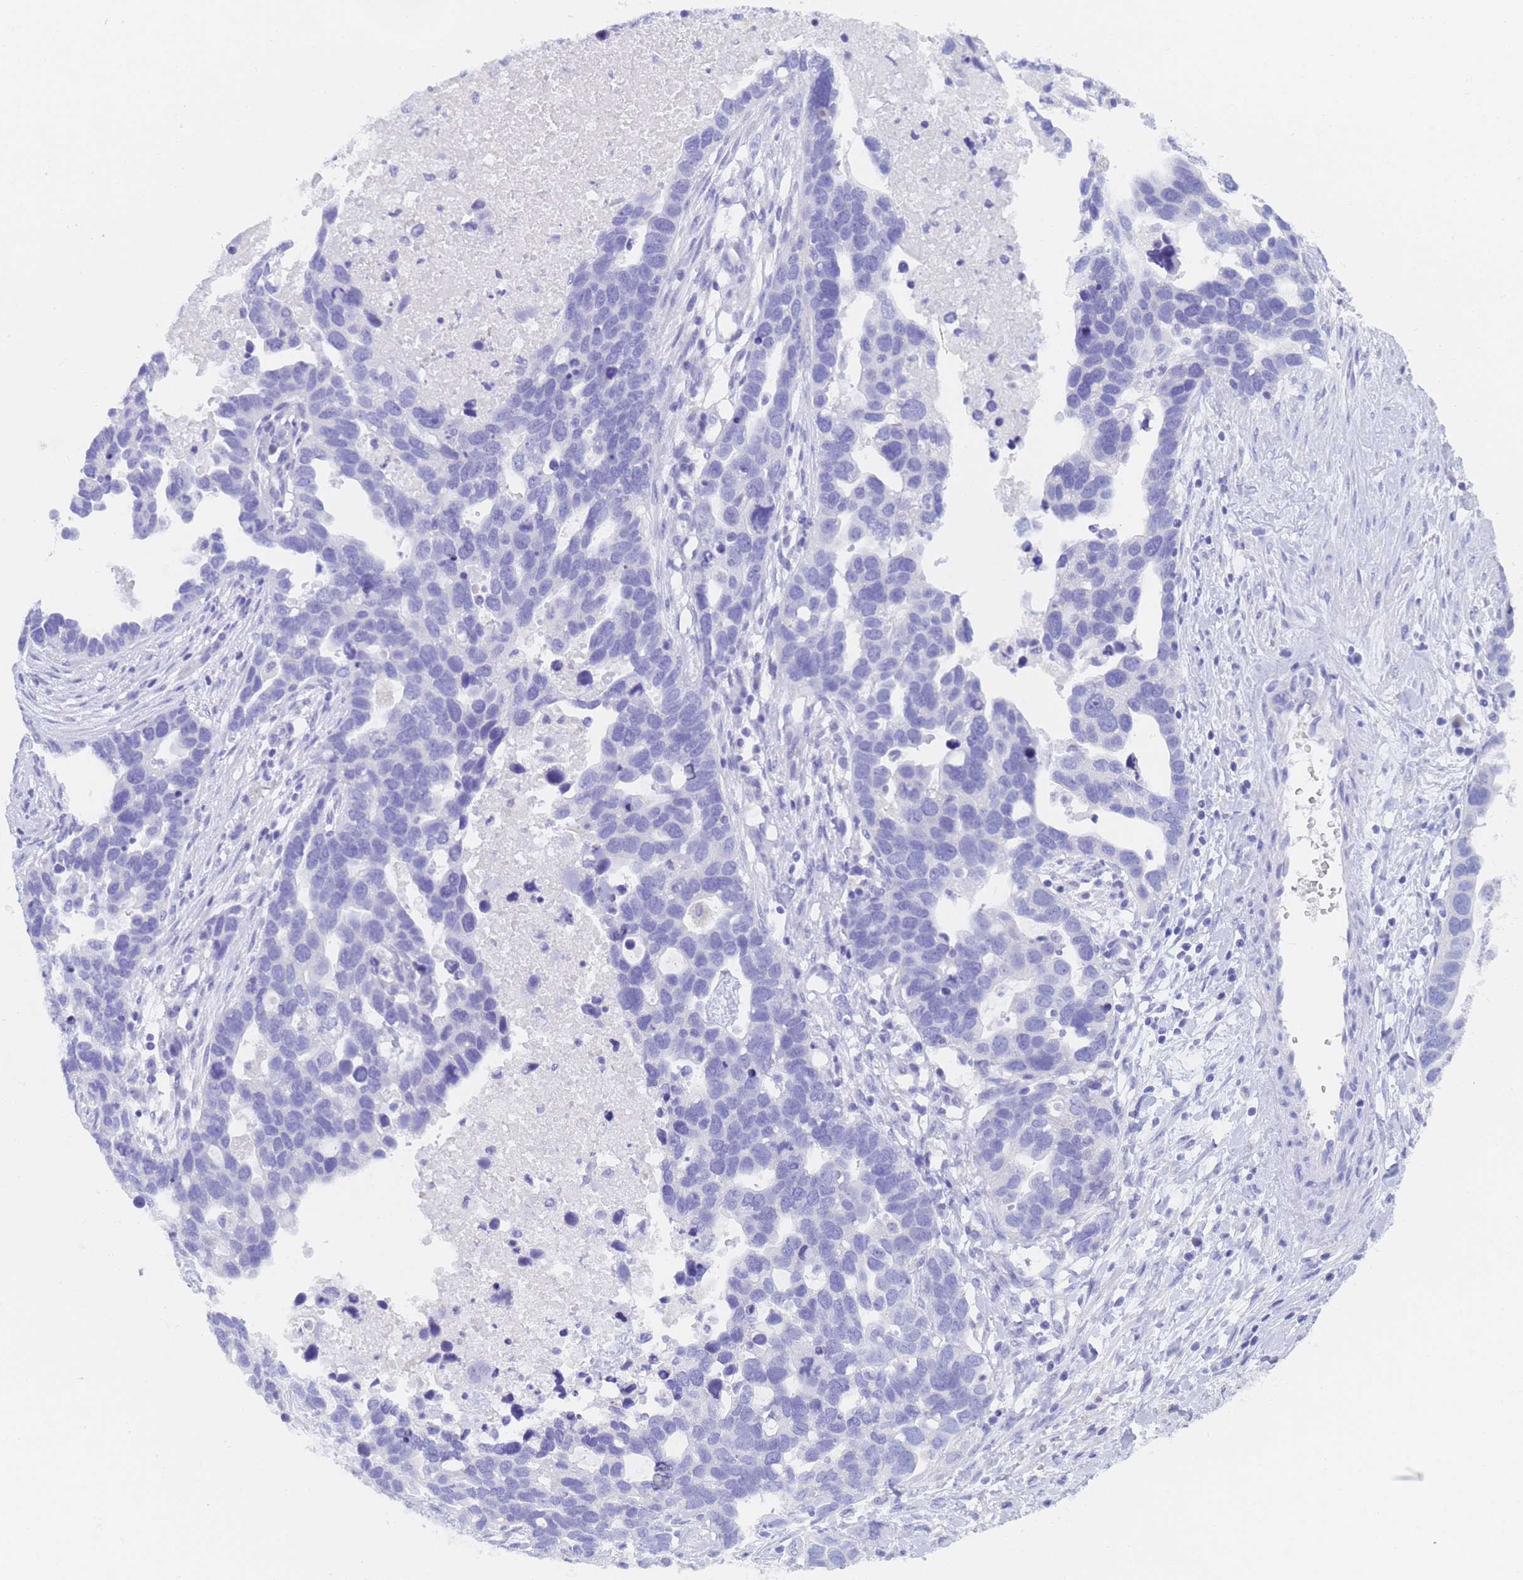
{"staining": {"intensity": "negative", "quantity": "none", "location": "none"}, "tissue": "ovarian cancer", "cell_type": "Tumor cells", "image_type": "cancer", "snomed": [{"axis": "morphology", "description": "Cystadenocarcinoma, serous, NOS"}, {"axis": "topography", "description": "Ovary"}], "caption": "Ovarian cancer was stained to show a protein in brown. There is no significant positivity in tumor cells.", "gene": "STATH", "patient": {"sex": "female", "age": 54}}